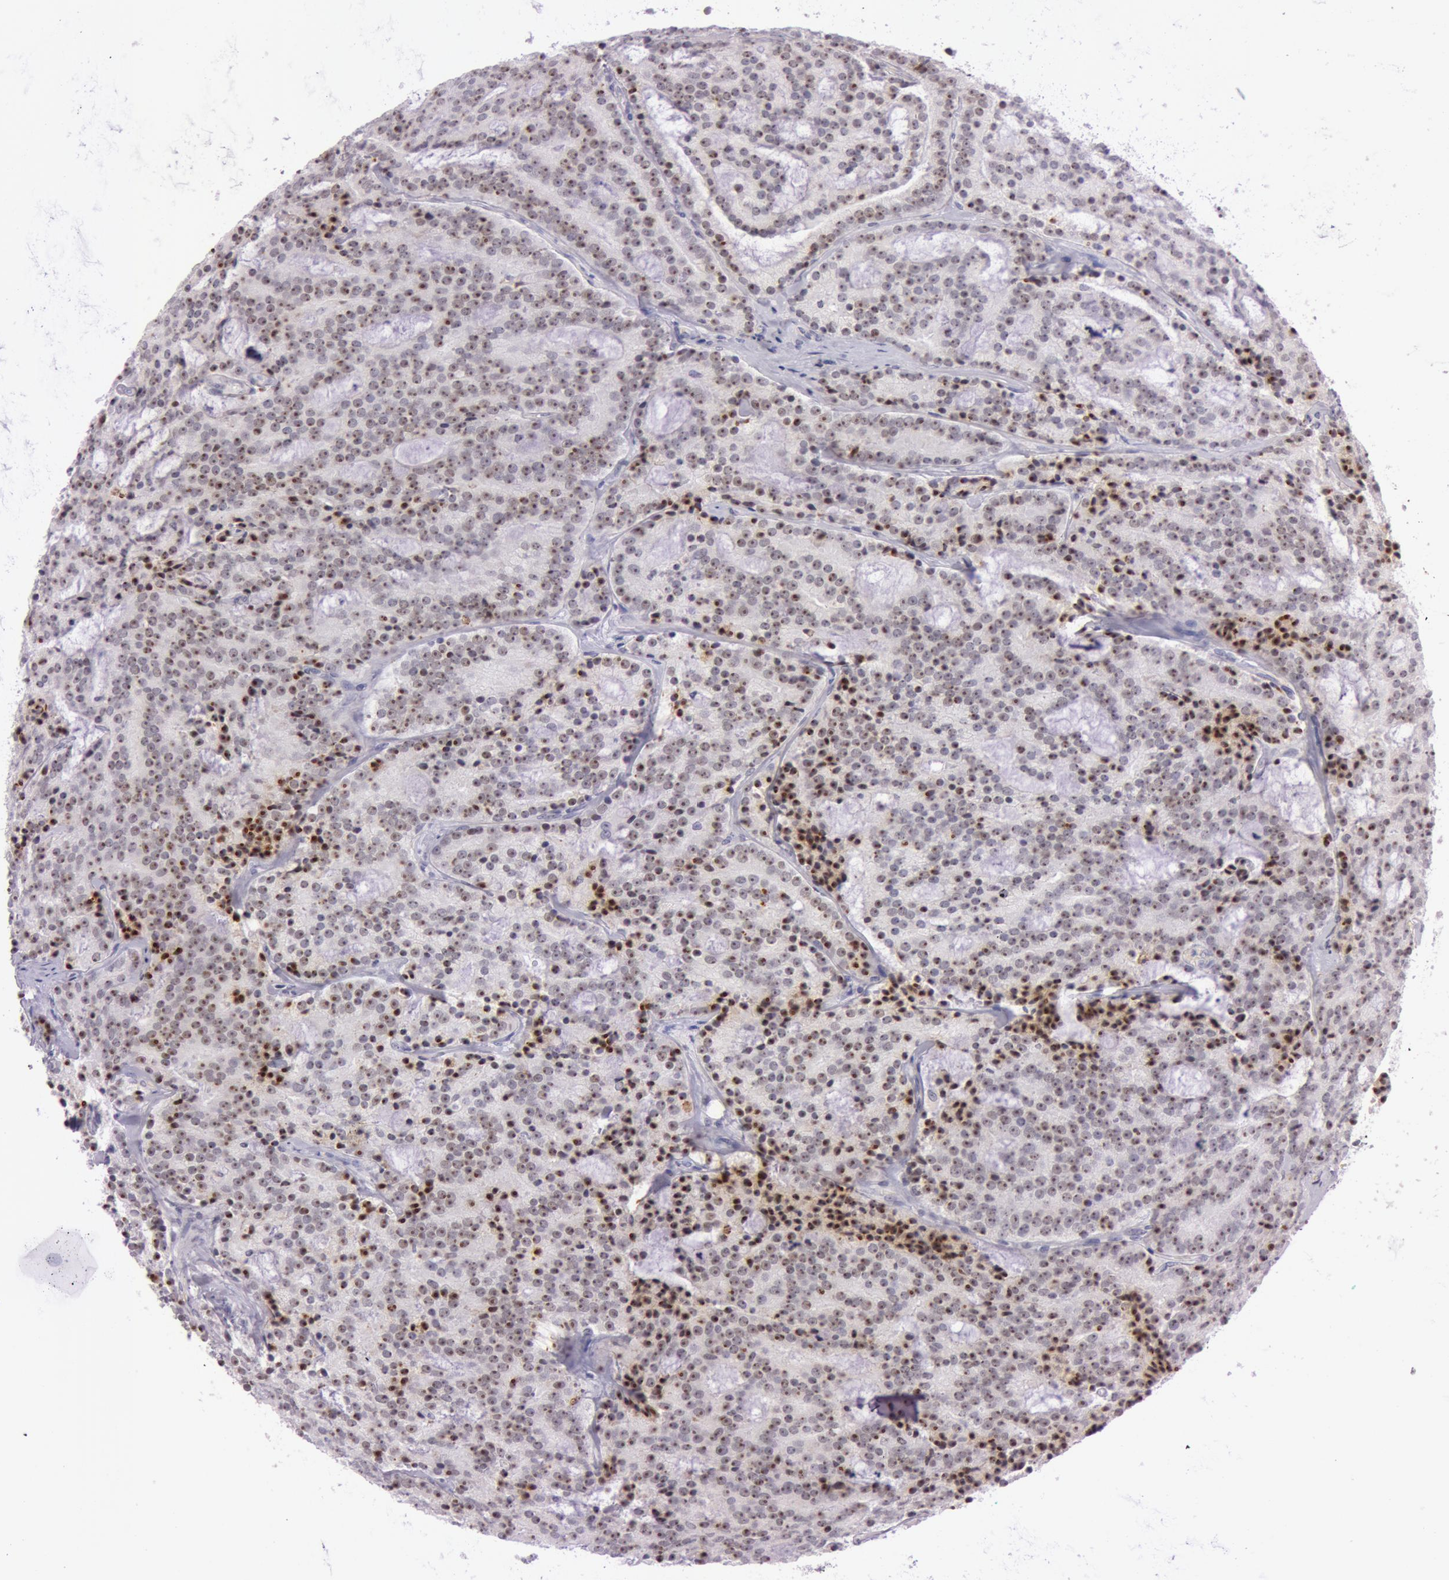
{"staining": {"intensity": "moderate", "quantity": ">75%", "location": "nuclear"}, "tissue": "prostate cancer", "cell_type": "Tumor cells", "image_type": "cancer", "snomed": [{"axis": "morphology", "description": "Adenocarcinoma, Medium grade"}, {"axis": "topography", "description": "Prostate"}], "caption": "An image of medium-grade adenocarcinoma (prostate) stained for a protein demonstrates moderate nuclear brown staining in tumor cells. Nuclei are stained in blue.", "gene": "FBL", "patient": {"sex": "male", "age": 65}}